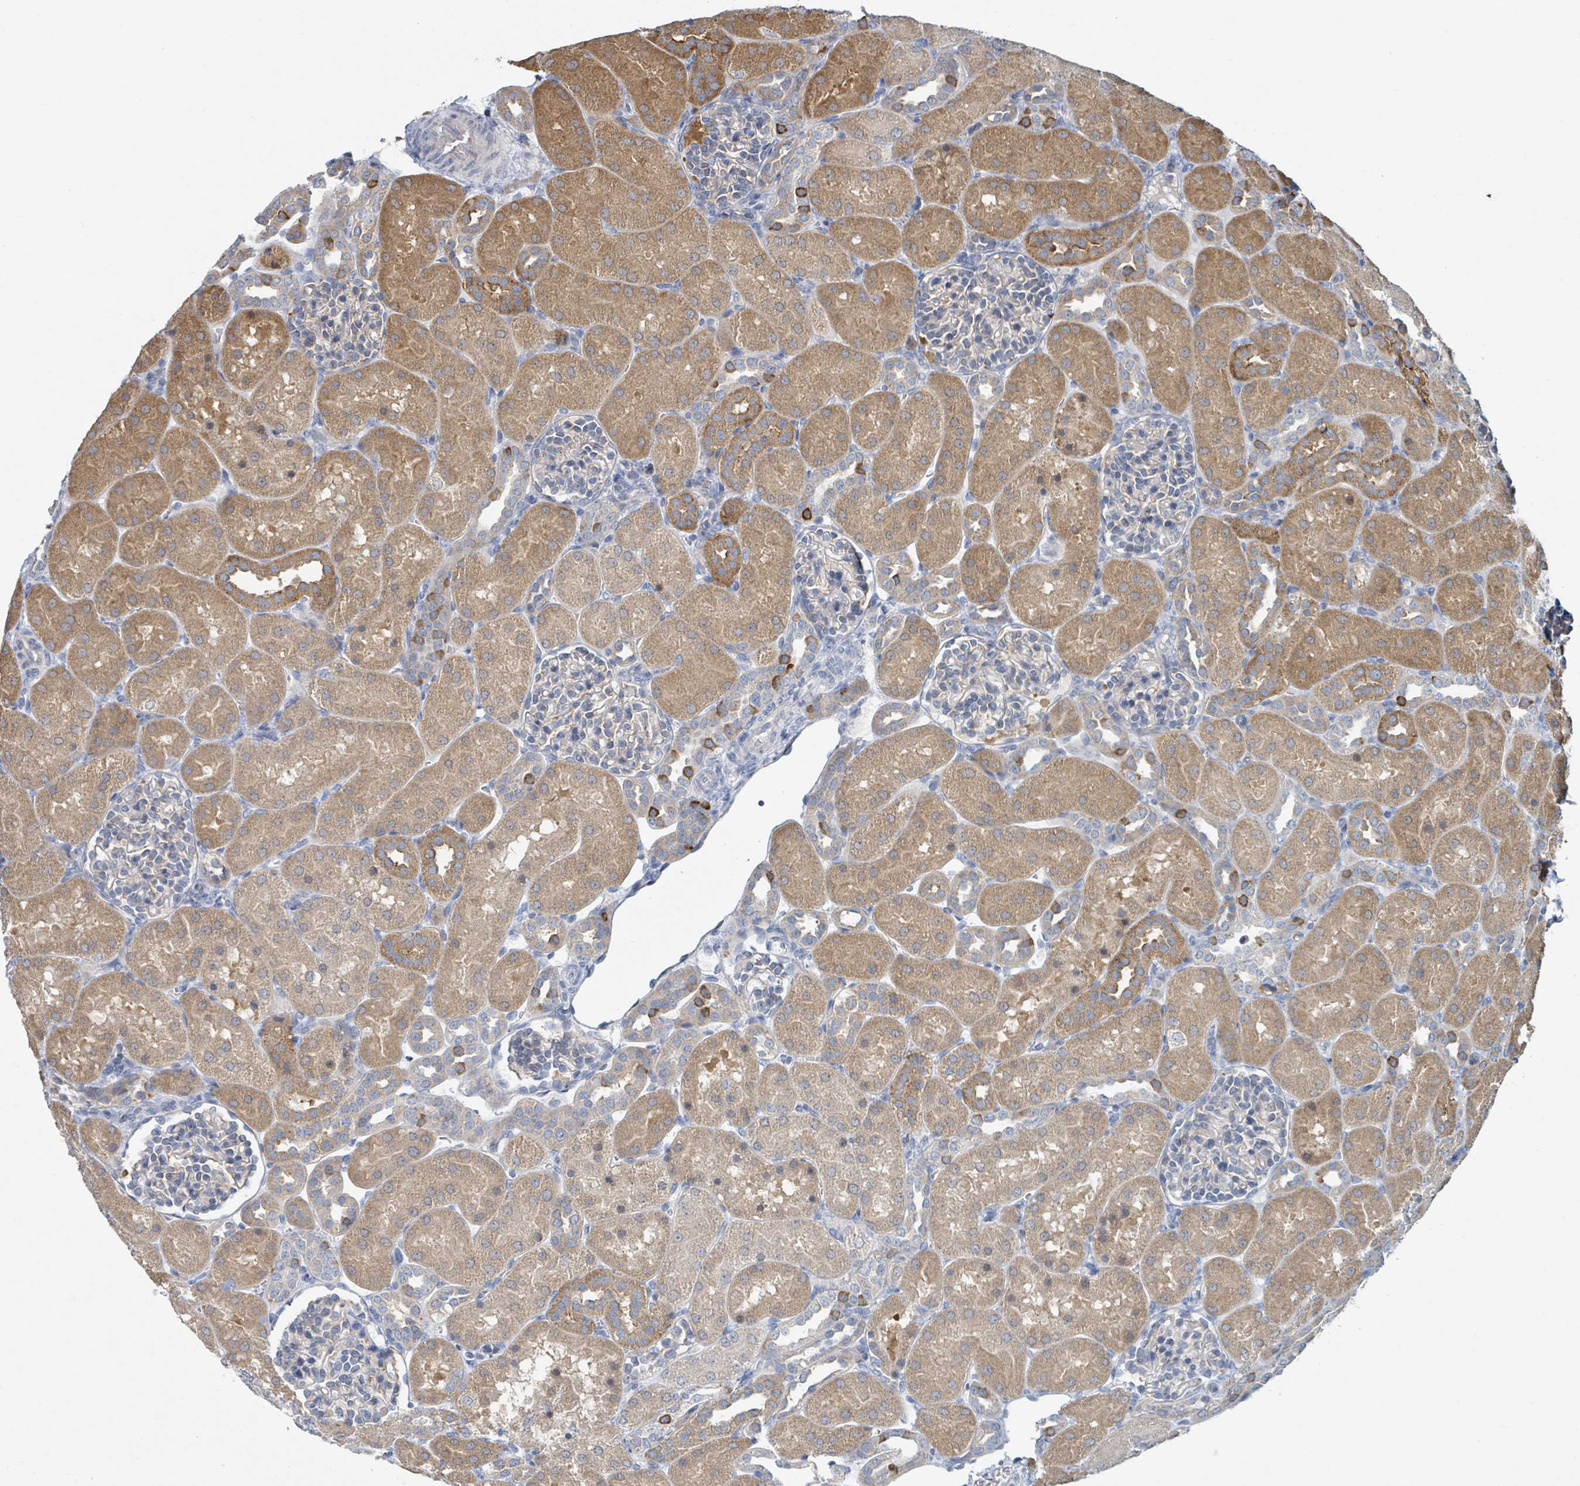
{"staining": {"intensity": "weak", "quantity": "25%-75%", "location": "cytoplasmic/membranous"}, "tissue": "kidney", "cell_type": "Cells in glomeruli", "image_type": "normal", "snomed": [{"axis": "morphology", "description": "Normal tissue, NOS"}, {"axis": "topography", "description": "Kidney"}], "caption": "A brown stain labels weak cytoplasmic/membranous positivity of a protein in cells in glomeruli of benign human kidney. The protein is stained brown, and the nuclei are stained in blue (DAB (3,3'-diaminobenzidine) IHC with brightfield microscopy, high magnification).", "gene": "ANKRD55", "patient": {"sex": "male", "age": 1}}